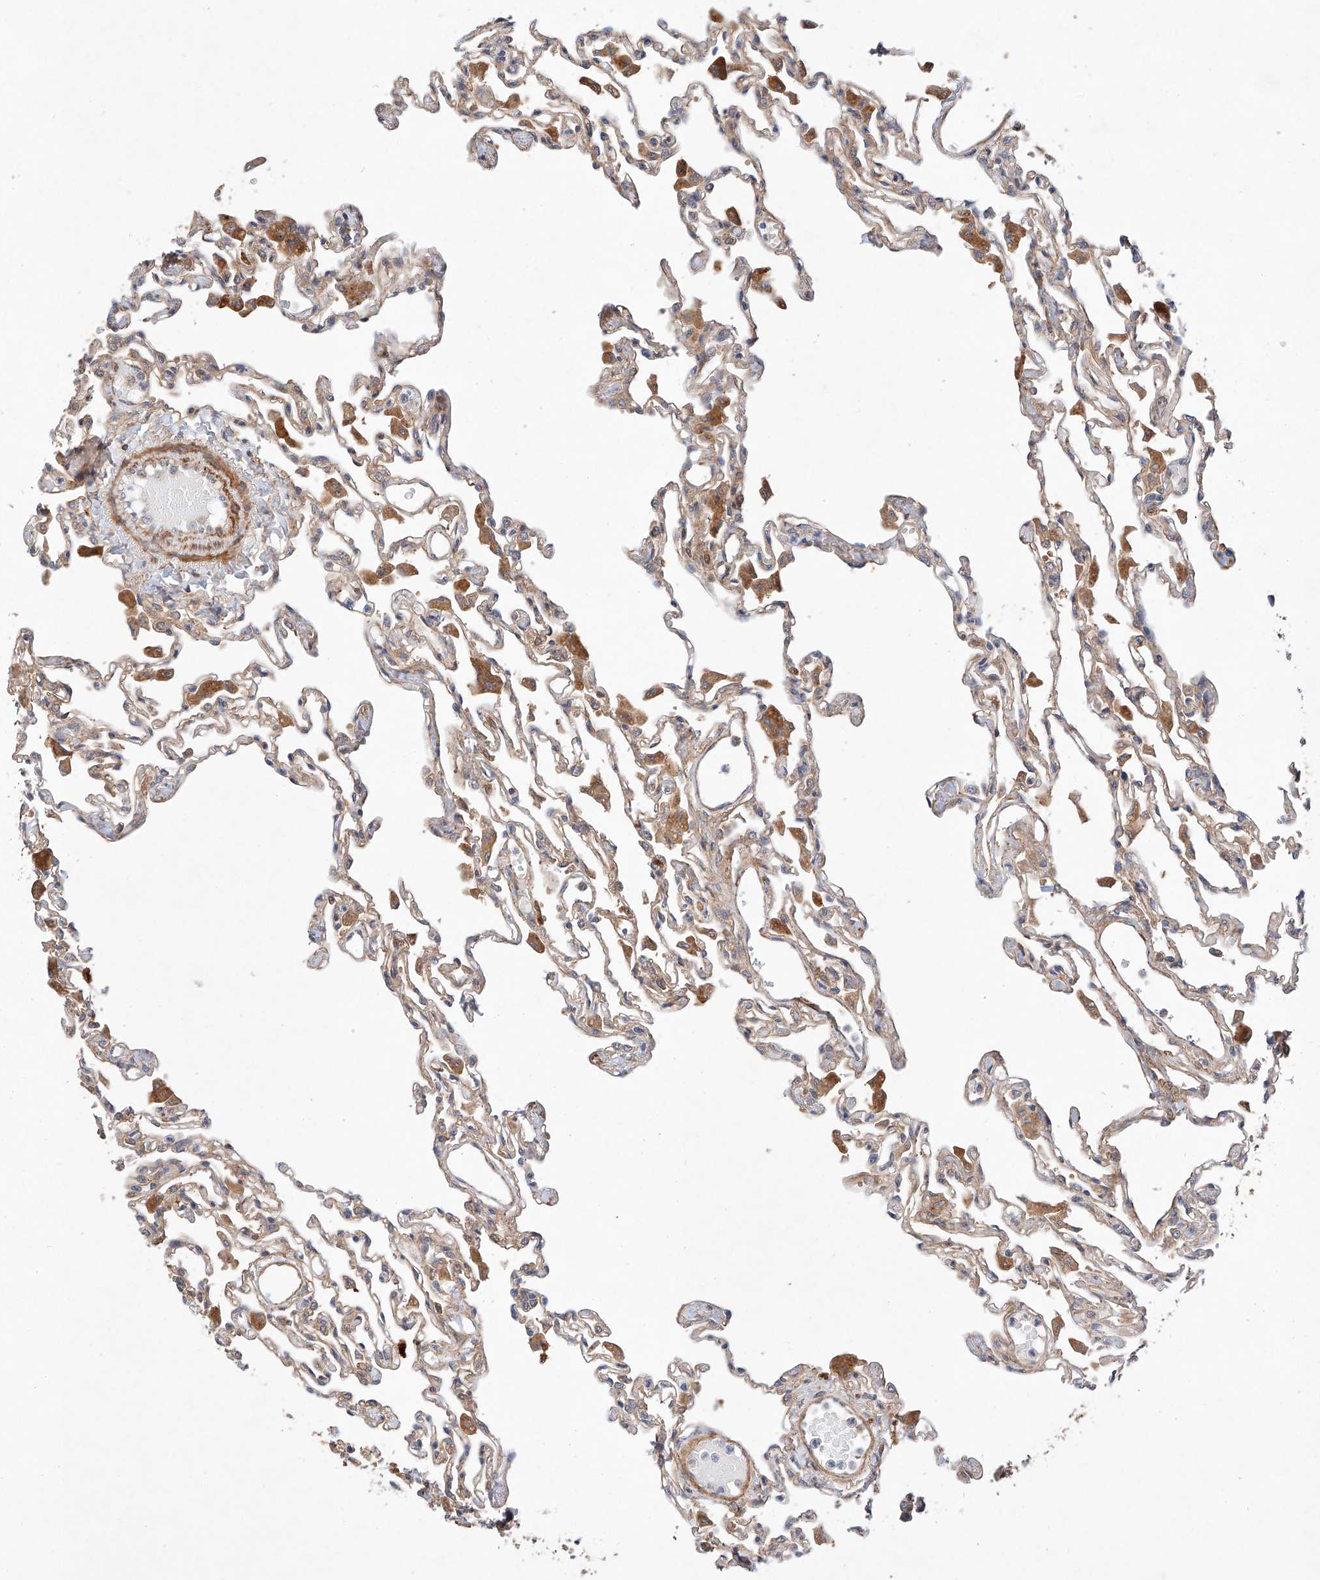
{"staining": {"intensity": "moderate", "quantity": "<25%", "location": "cytoplasmic/membranous"}, "tissue": "lung", "cell_type": "Alveolar cells", "image_type": "normal", "snomed": [{"axis": "morphology", "description": "Normal tissue, NOS"}, {"axis": "topography", "description": "Bronchus"}, {"axis": "topography", "description": "Lung"}], "caption": "This is a histology image of immunohistochemistry staining of normal lung, which shows moderate staining in the cytoplasmic/membranous of alveolar cells.", "gene": "RAB23", "patient": {"sex": "female", "age": 49}}